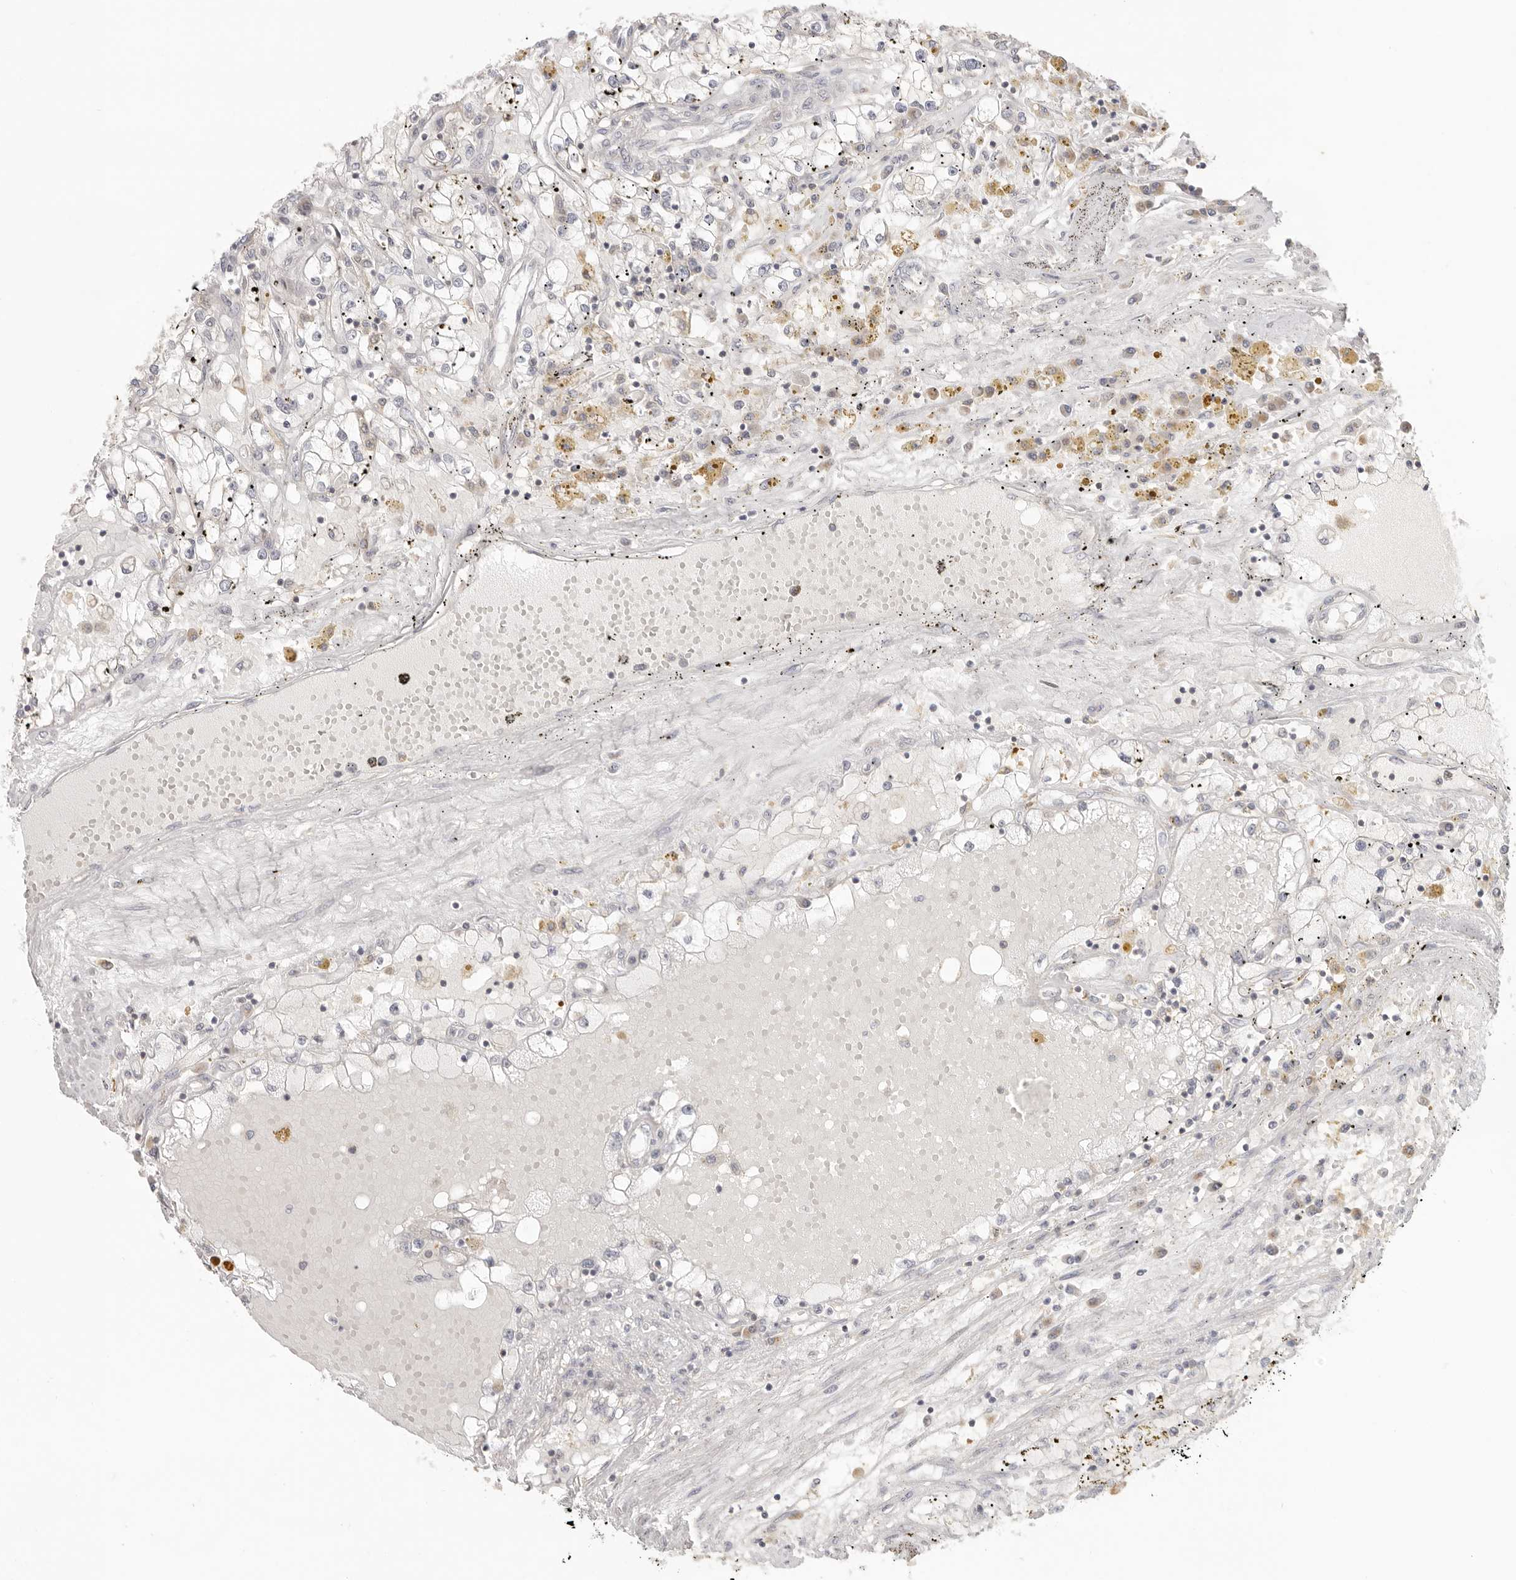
{"staining": {"intensity": "negative", "quantity": "none", "location": "none"}, "tissue": "renal cancer", "cell_type": "Tumor cells", "image_type": "cancer", "snomed": [{"axis": "morphology", "description": "Adenocarcinoma, NOS"}, {"axis": "topography", "description": "Kidney"}], "caption": "An immunohistochemistry (IHC) photomicrograph of renal cancer (adenocarcinoma) is shown. There is no staining in tumor cells of renal cancer (adenocarcinoma).", "gene": "AHDC1", "patient": {"sex": "male", "age": 56}}